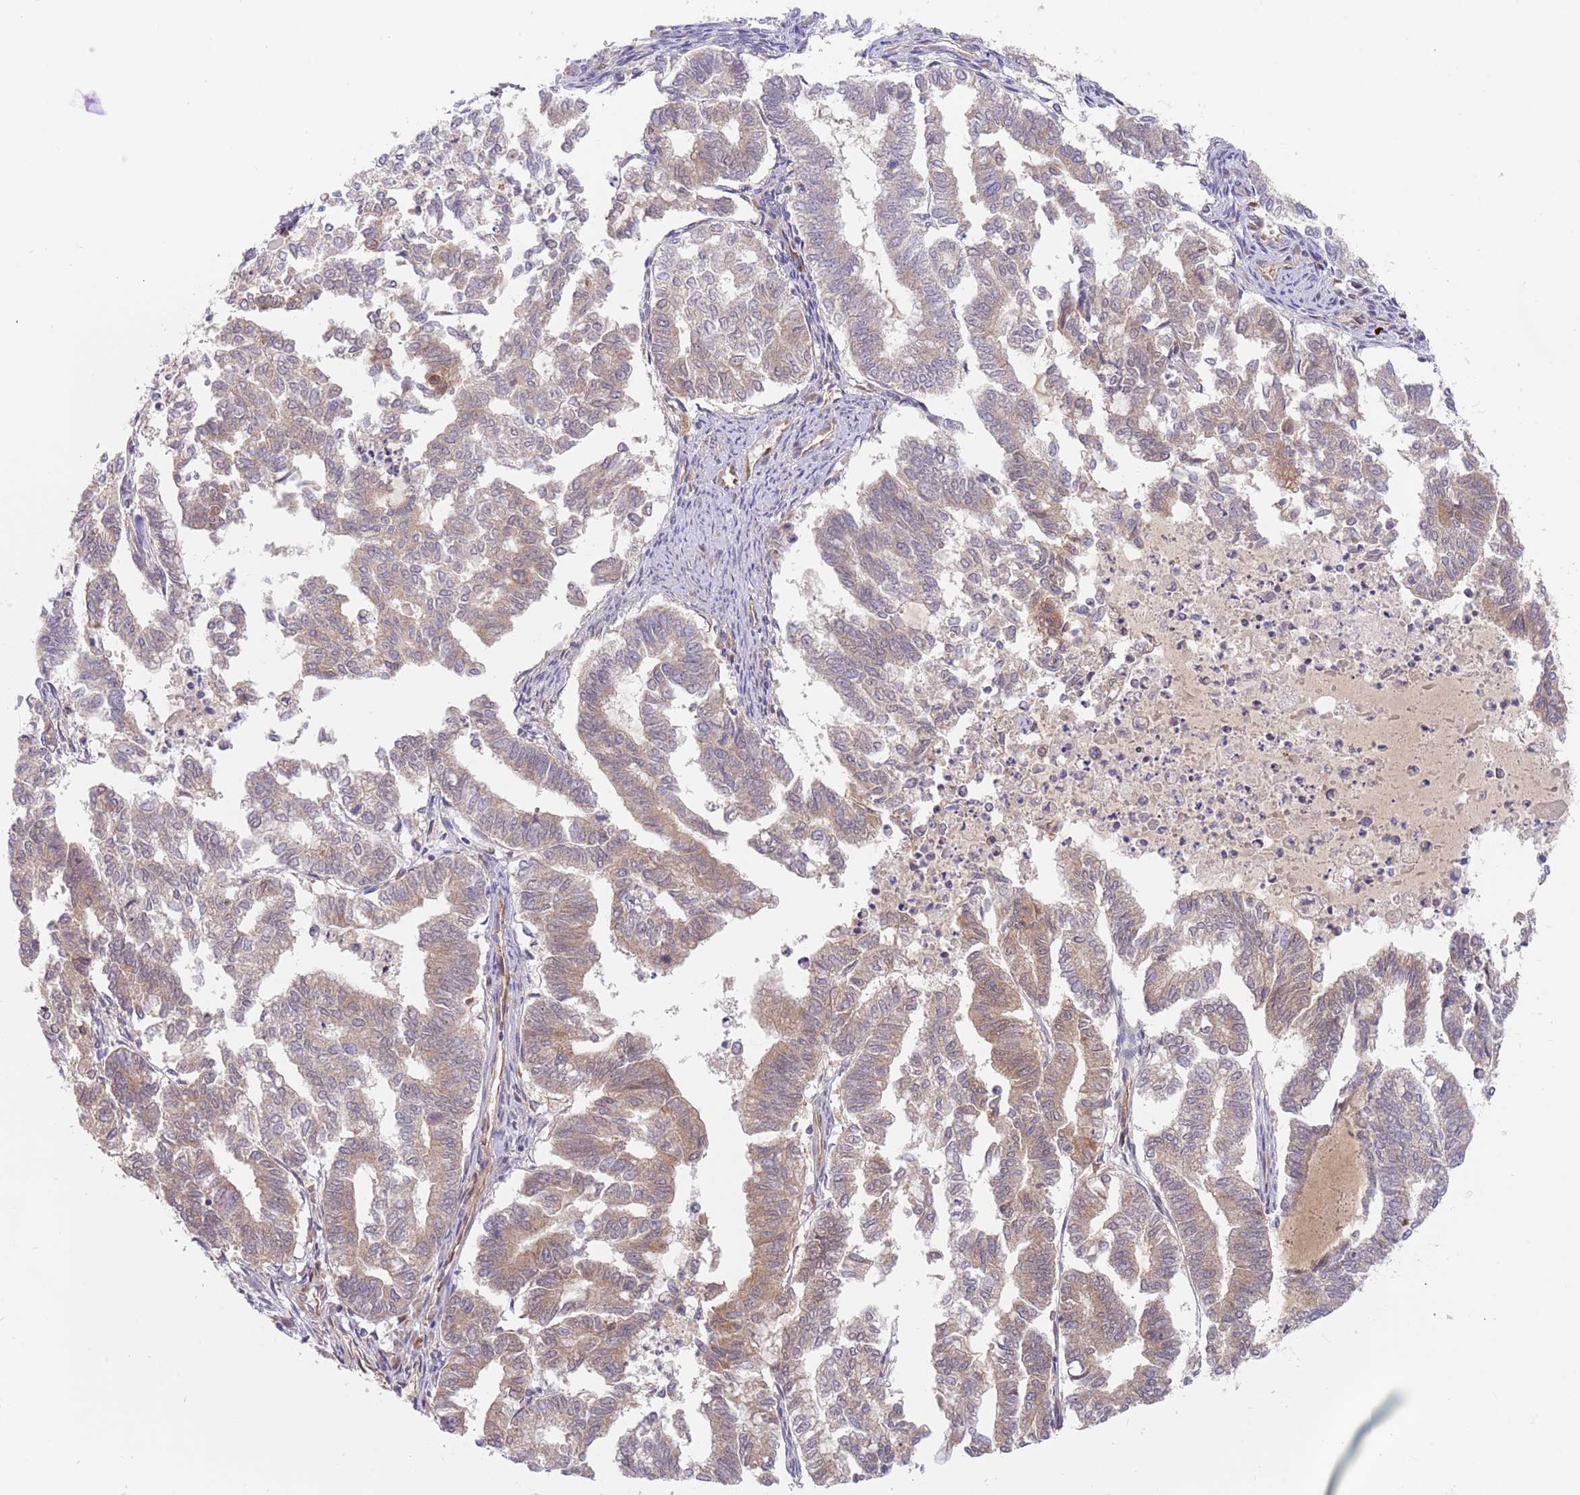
{"staining": {"intensity": "weak", "quantity": "25%-75%", "location": "cytoplasmic/membranous"}, "tissue": "endometrial cancer", "cell_type": "Tumor cells", "image_type": "cancer", "snomed": [{"axis": "morphology", "description": "Adenocarcinoma, NOS"}, {"axis": "topography", "description": "Endometrium"}], "caption": "Protein staining shows weak cytoplasmic/membranous staining in approximately 25%-75% of tumor cells in endometrial cancer.", "gene": "GUK1", "patient": {"sex": "female", "age": 79}}